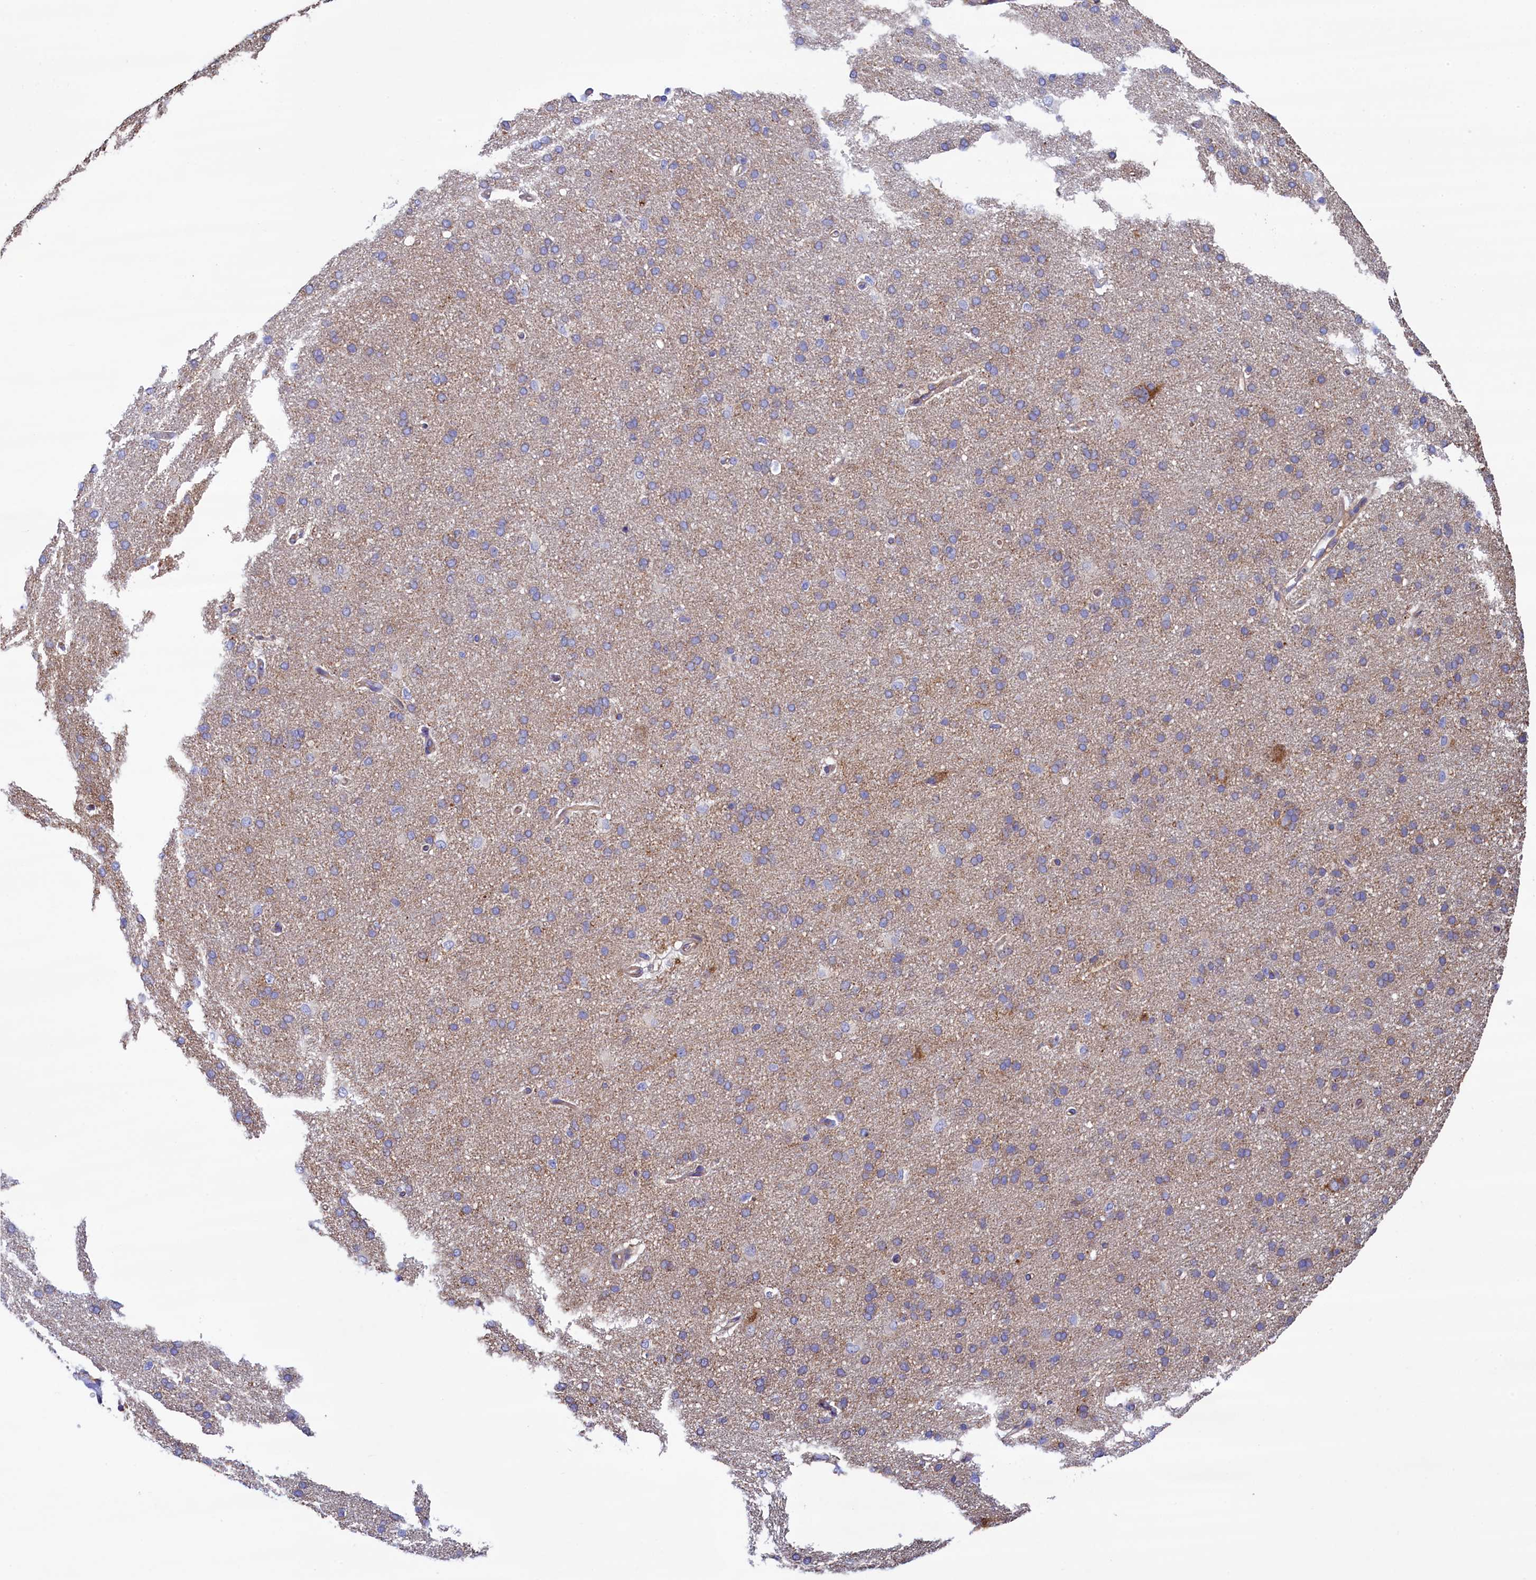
{"staining": {"intensity": "weak", "quantity": "25%-75%", "location": "cytoplasmic/membranous"}, "tissue": "cerebral cortex", "cell_type": "Endothelial cells", "image_type": "normal", "snomed": [{"axis": "morphology", "description": "Normal tissue, NOS"}, {"axis": "topography", "description": "Cerebral cortex"}], "caption": "The image reveals staining of benign cerebral cortex, revealing weak cytoplasmic/membranous protein expression (brown color) within endothelial cells.", "gene": "GPR21", "patient": {"sex": "male", "age": 62}}